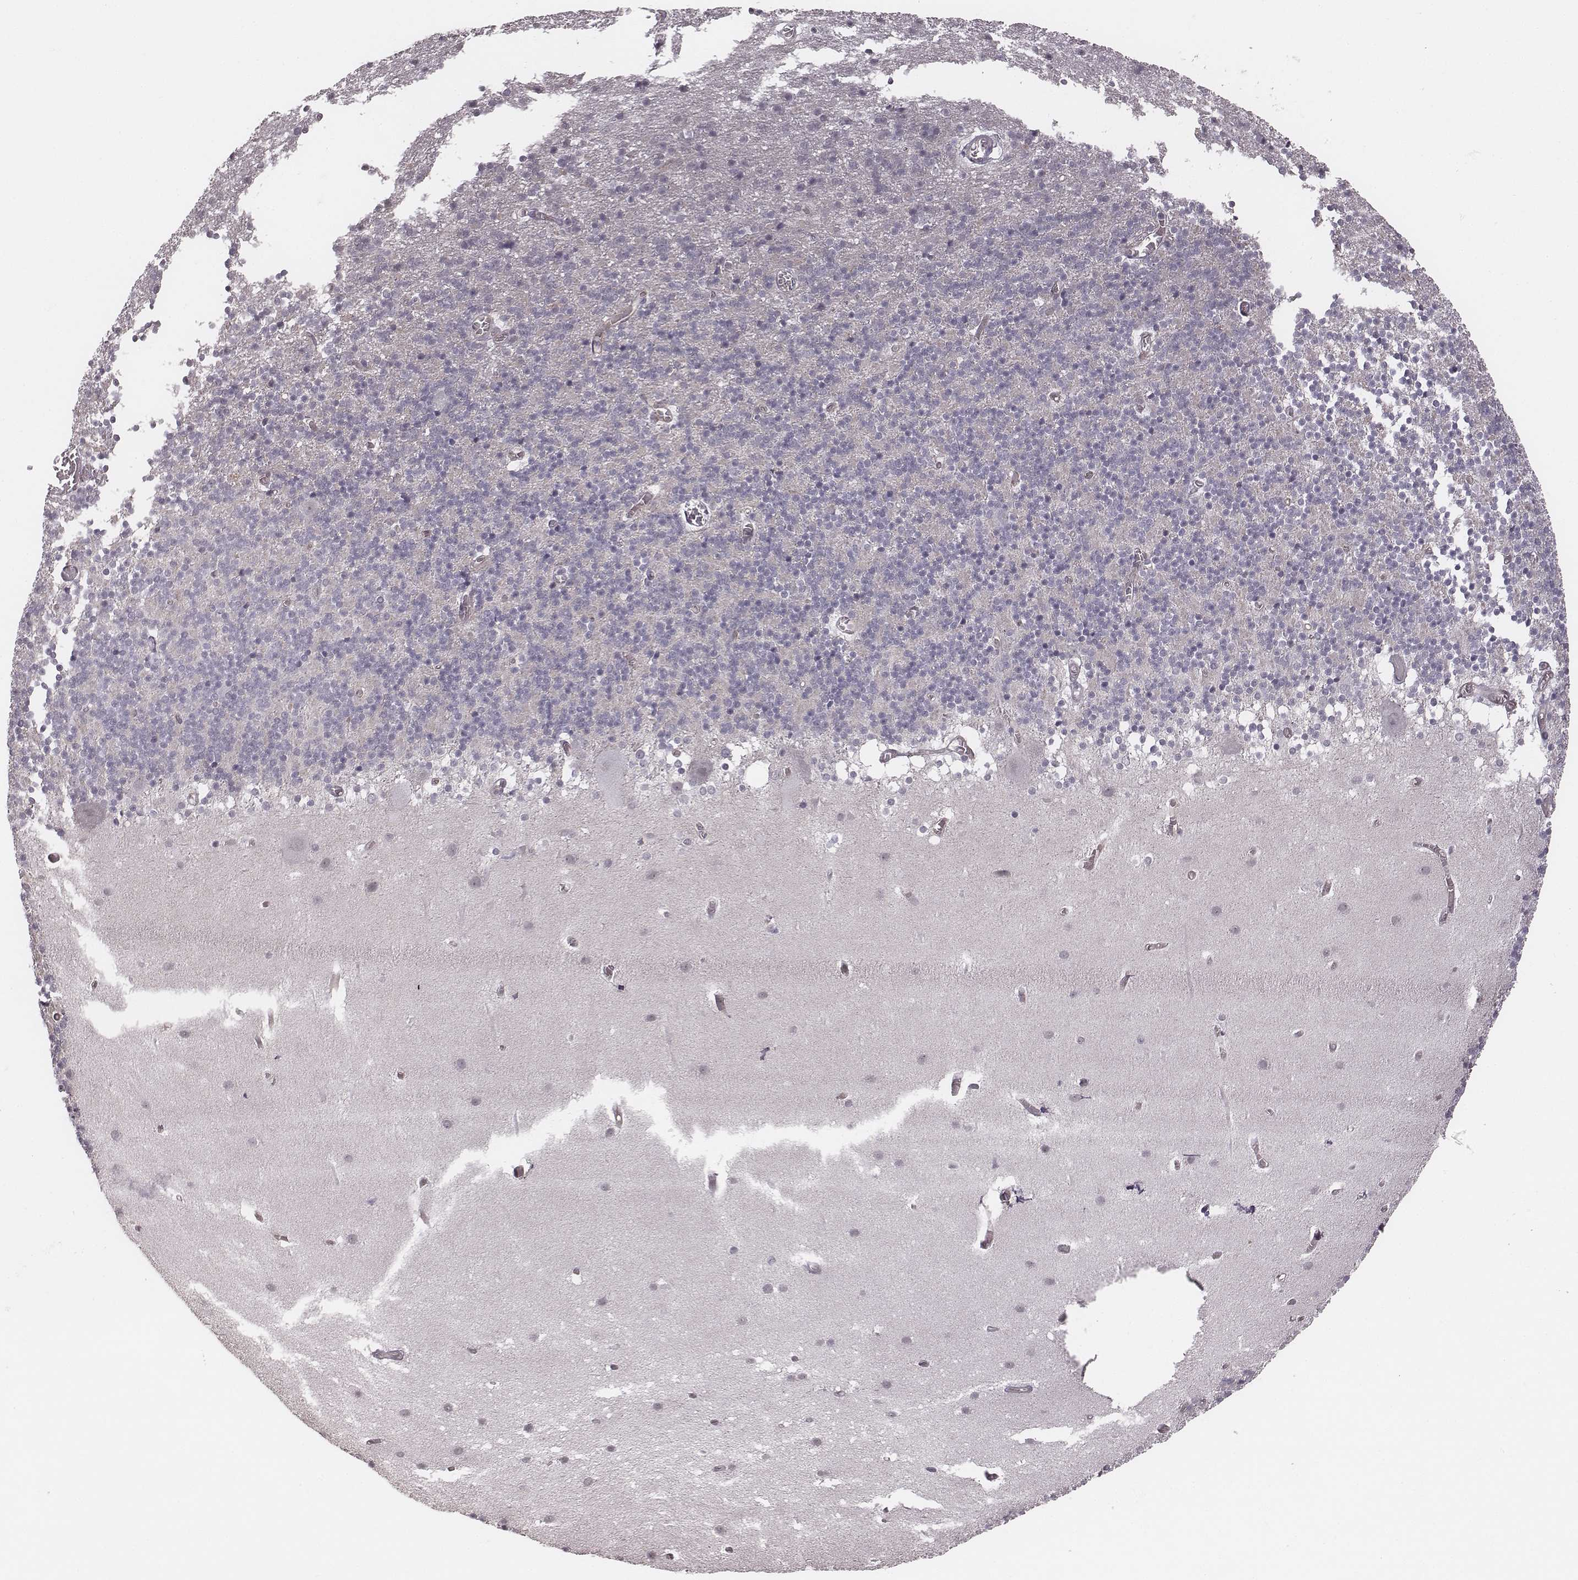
{"staining": {"intensity": "negative", "quantity": "none", "location": "none"}, "tissue": "cerebellum", "cell_type": "Cells in granular layer", "image_type": "normal", "snomed": [{"axis": "morphology", "description": "Normal tissue, NOS"}, {"axis": "topography", "description": "Cerebellum"}], "caption": "DAB (3,3'-diaminobenzidine) immunohistochemical staining of benign human cerebellum demonstrates no significant expression in cells in granular layer. (DAB (3,3'-diaminobenzidine) immunohistochemistry, high magnification).", "gene": "RPGRIP1", "patient": {"sex": "male", "age": 70}}